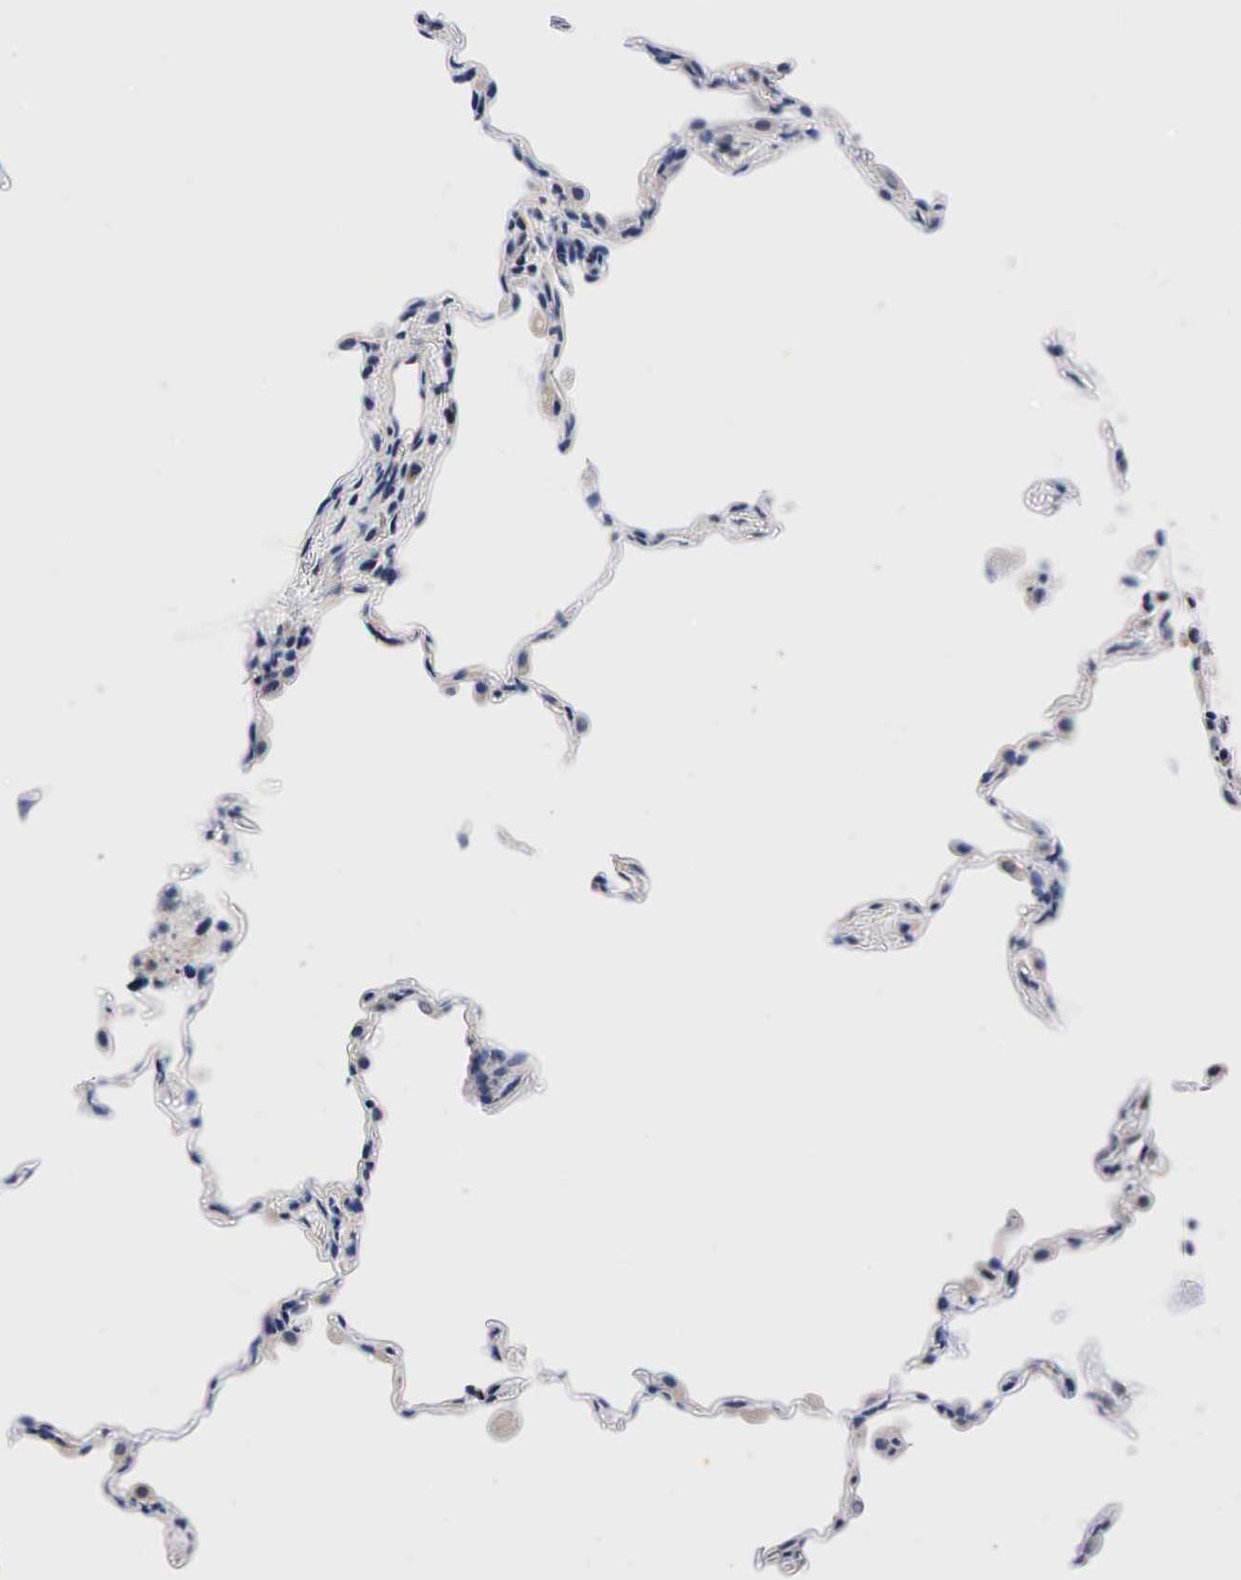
{"staining": {"intensity": "weak", "quantity": "<25%", "location": "cytoplasmic/membranous"}, "tissue": "lung cancer", "cell_type": "Tumor cells", "image_type": "cancer", "snomed": [{"axis": "morphology", "description": "Neoplasm, malignant, NOS"}, {"axis": "topography", "description": "Lung"}], "caption": "Tumor cells are negative for brown protein staining in neoplasm (malignant) (lung).", "gene": "PGR", "patient": {"sex": "female", "age": 75}}